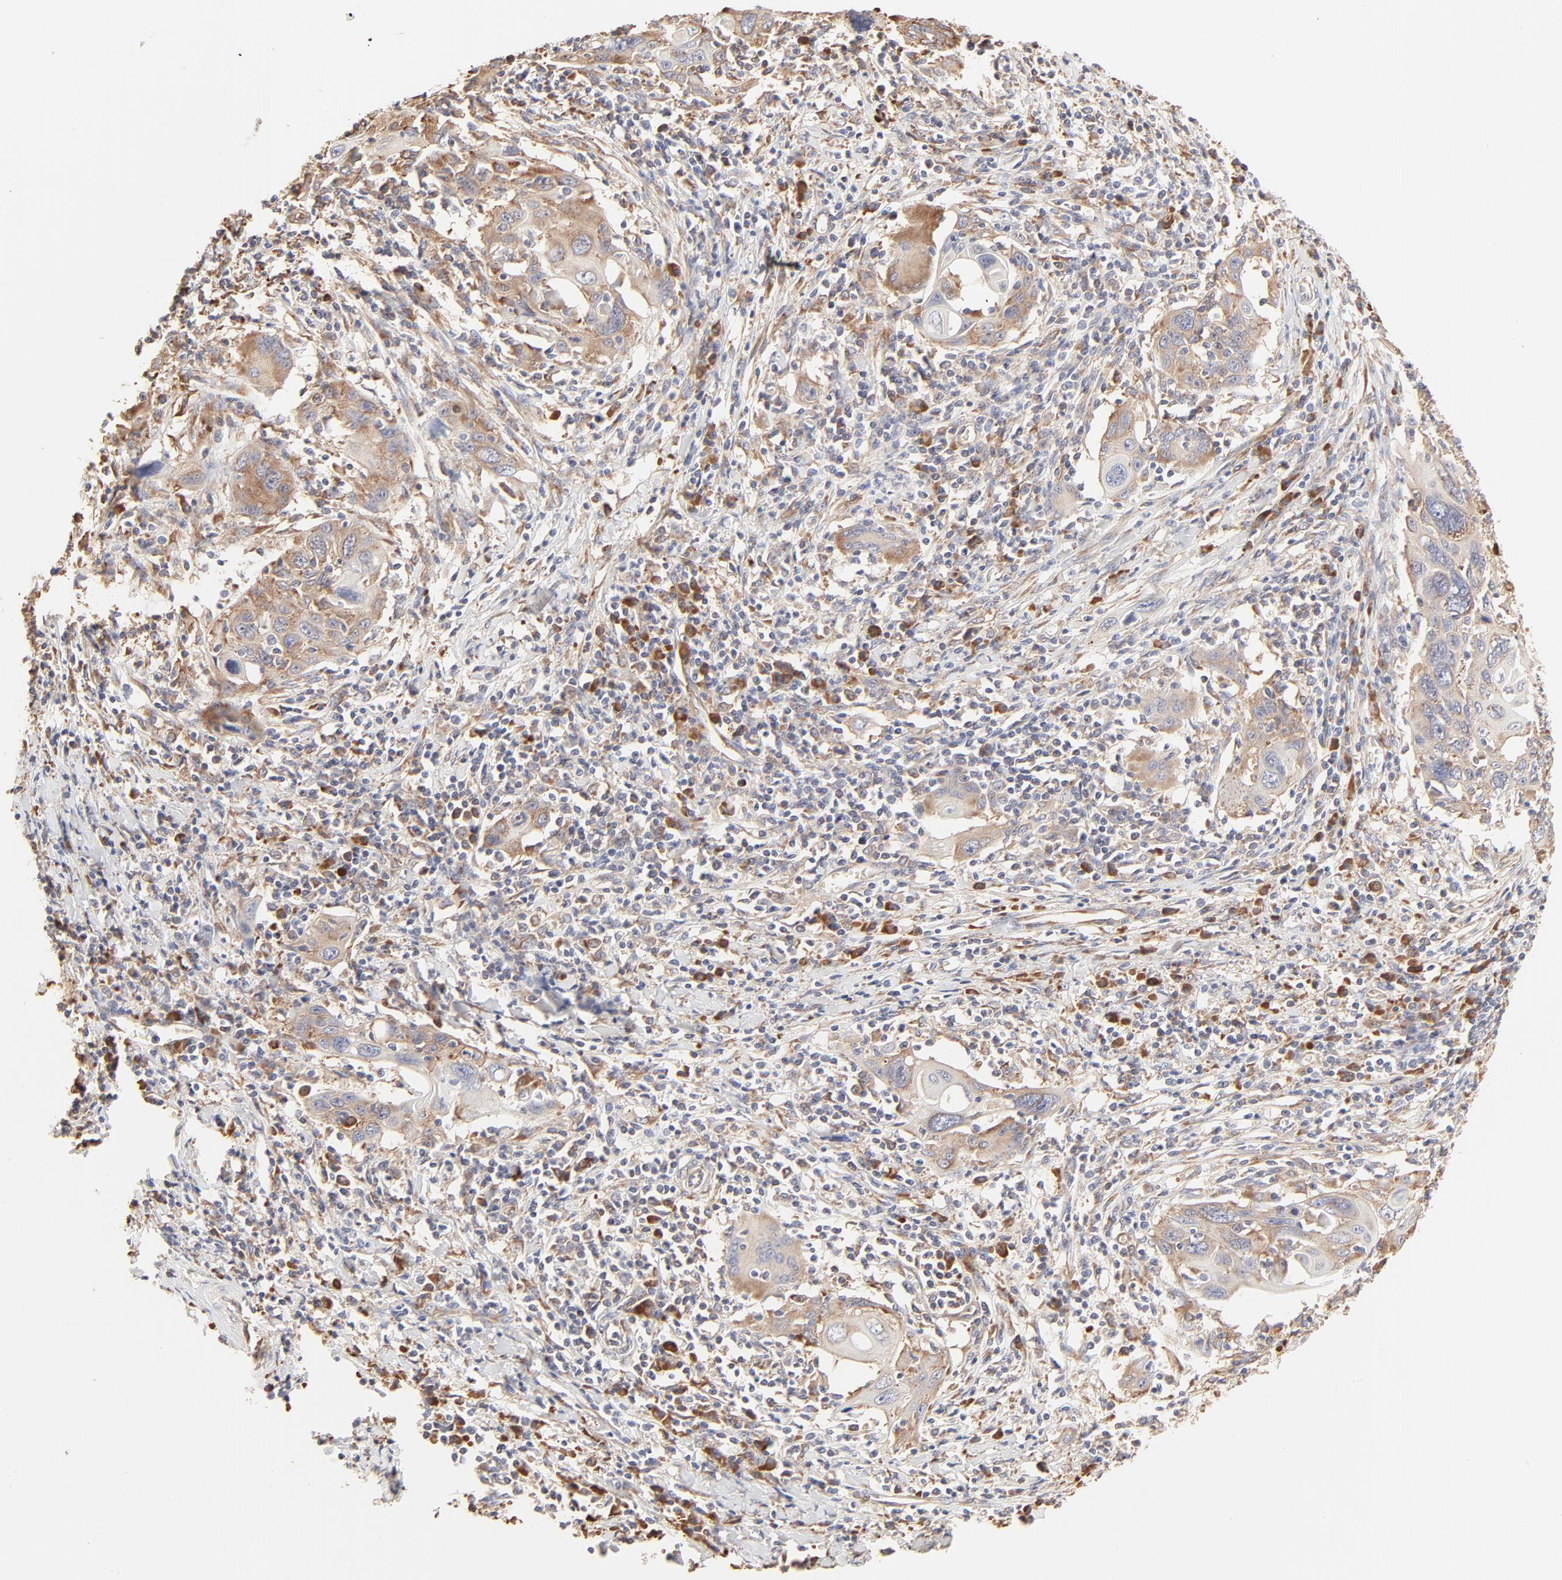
{"staining": {"intensity": "weak", "quantity": ">75%", "location": "cytoplasmic/membranous"}, "tissue": "cervical cancer", "cell_type": "Tumor cells", "image_type": "cancer", "snomed": [{"axis": "morphology", "description": "Squamous cell carcinoma, NOS"}, {"axis": "topography", "description": "Cervix"}], "caption": "Human cervical cancer (squamous cell carcinoma) stained with a protein marker shows weak staining in tumor cells.", "gene": "RPS20", "patient": {"sex": "female", "age": 54}}